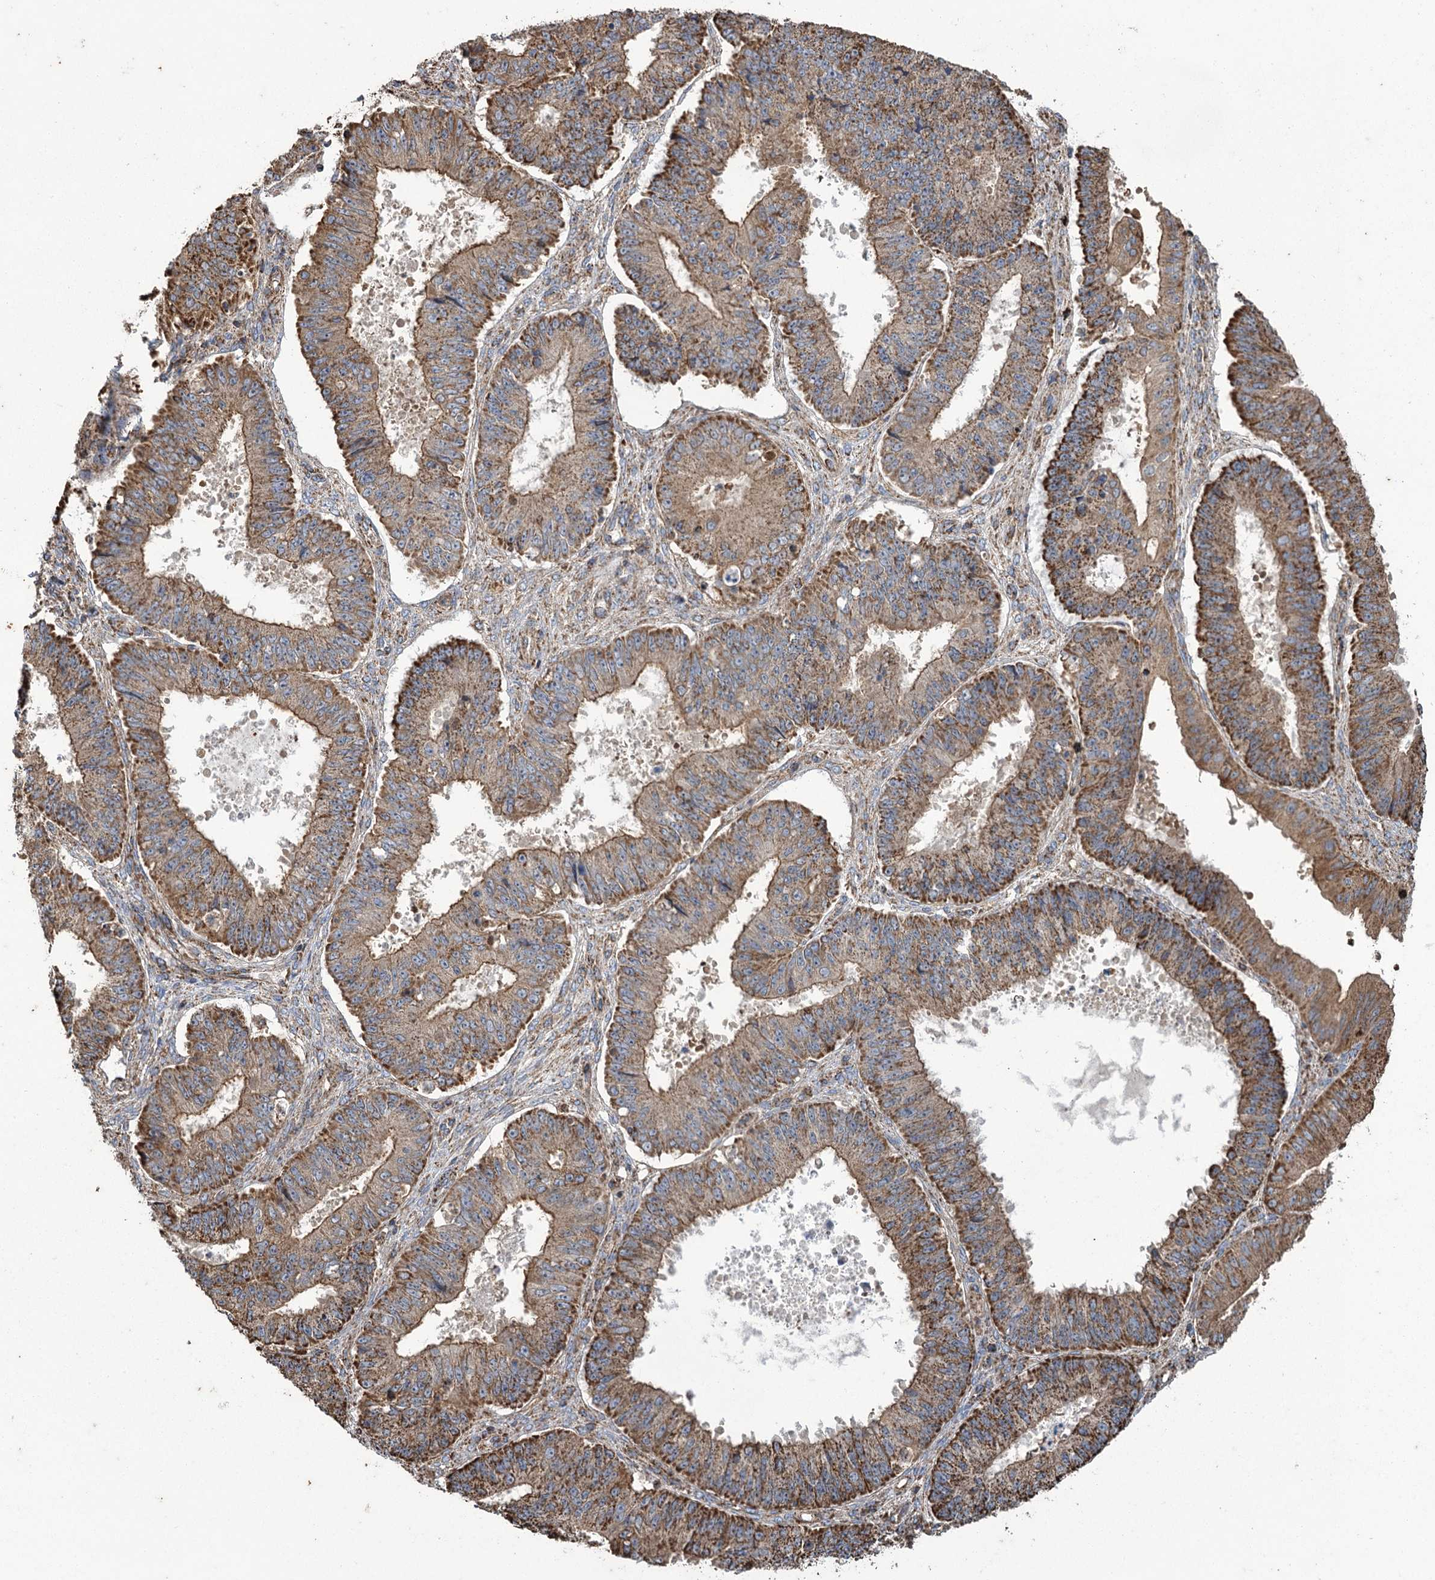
{"staining": {"intensity": "strong", "quantity": ">75%", "location": "cytoplasmic/membranous"}, "tissue": "ovarian cancer", "cell_type": "Tumor cells", "image_type": "cancer", "snomed": [{"axis": "morphology", "description": "Carcinoma, endometroid"}, {"axis": "topography", "description": "Appendix"}, {"axis": "topography", "description": "Ovary"}], "caption": "There is high levels of strong cytoplasmic/membranous staining in tumor cells of ovarian cancer, as demonstrated by immunohistochemical staining (brown color).", "gene": "CARD19", "patient": {"sex": "female", "age": 42}}